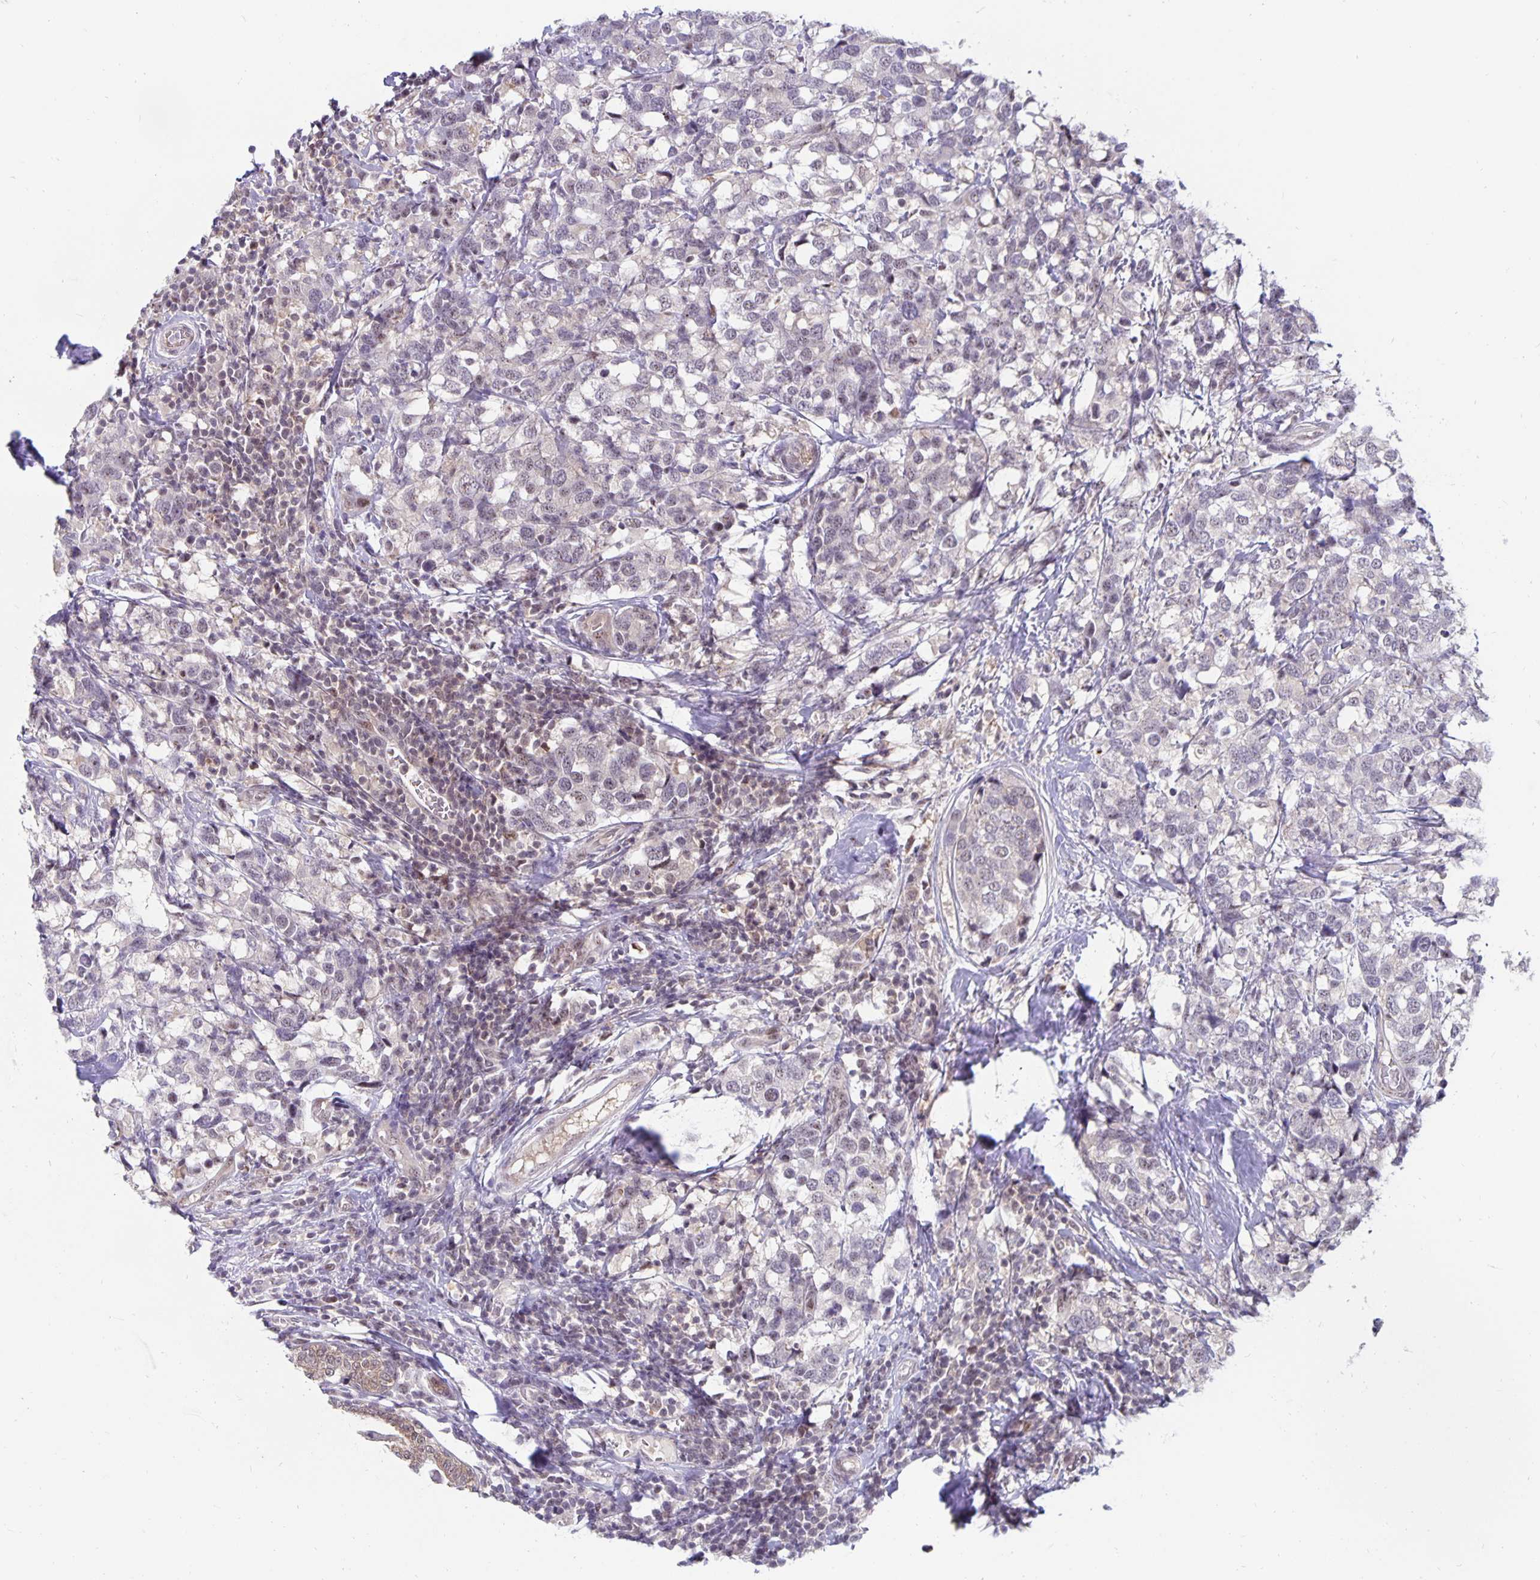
{"staining": {"intensity": "negative", "quantity": "none", "location": "none"}, "tissue": "breast cancer", "cell_type": "Tumor cells", "image_type": "cancer", "snomed": [{"axis": "morphology", "description": "Lobular carcinoma"}, {"axis": "topography", "description": "Breast"}], "caption": "Histopathology image shows no protein positivity in tumor cells of breast lobular carcinoma tissue.", "gene": "EXOC6B", "patient": {"sex": "female", "age": 59}}